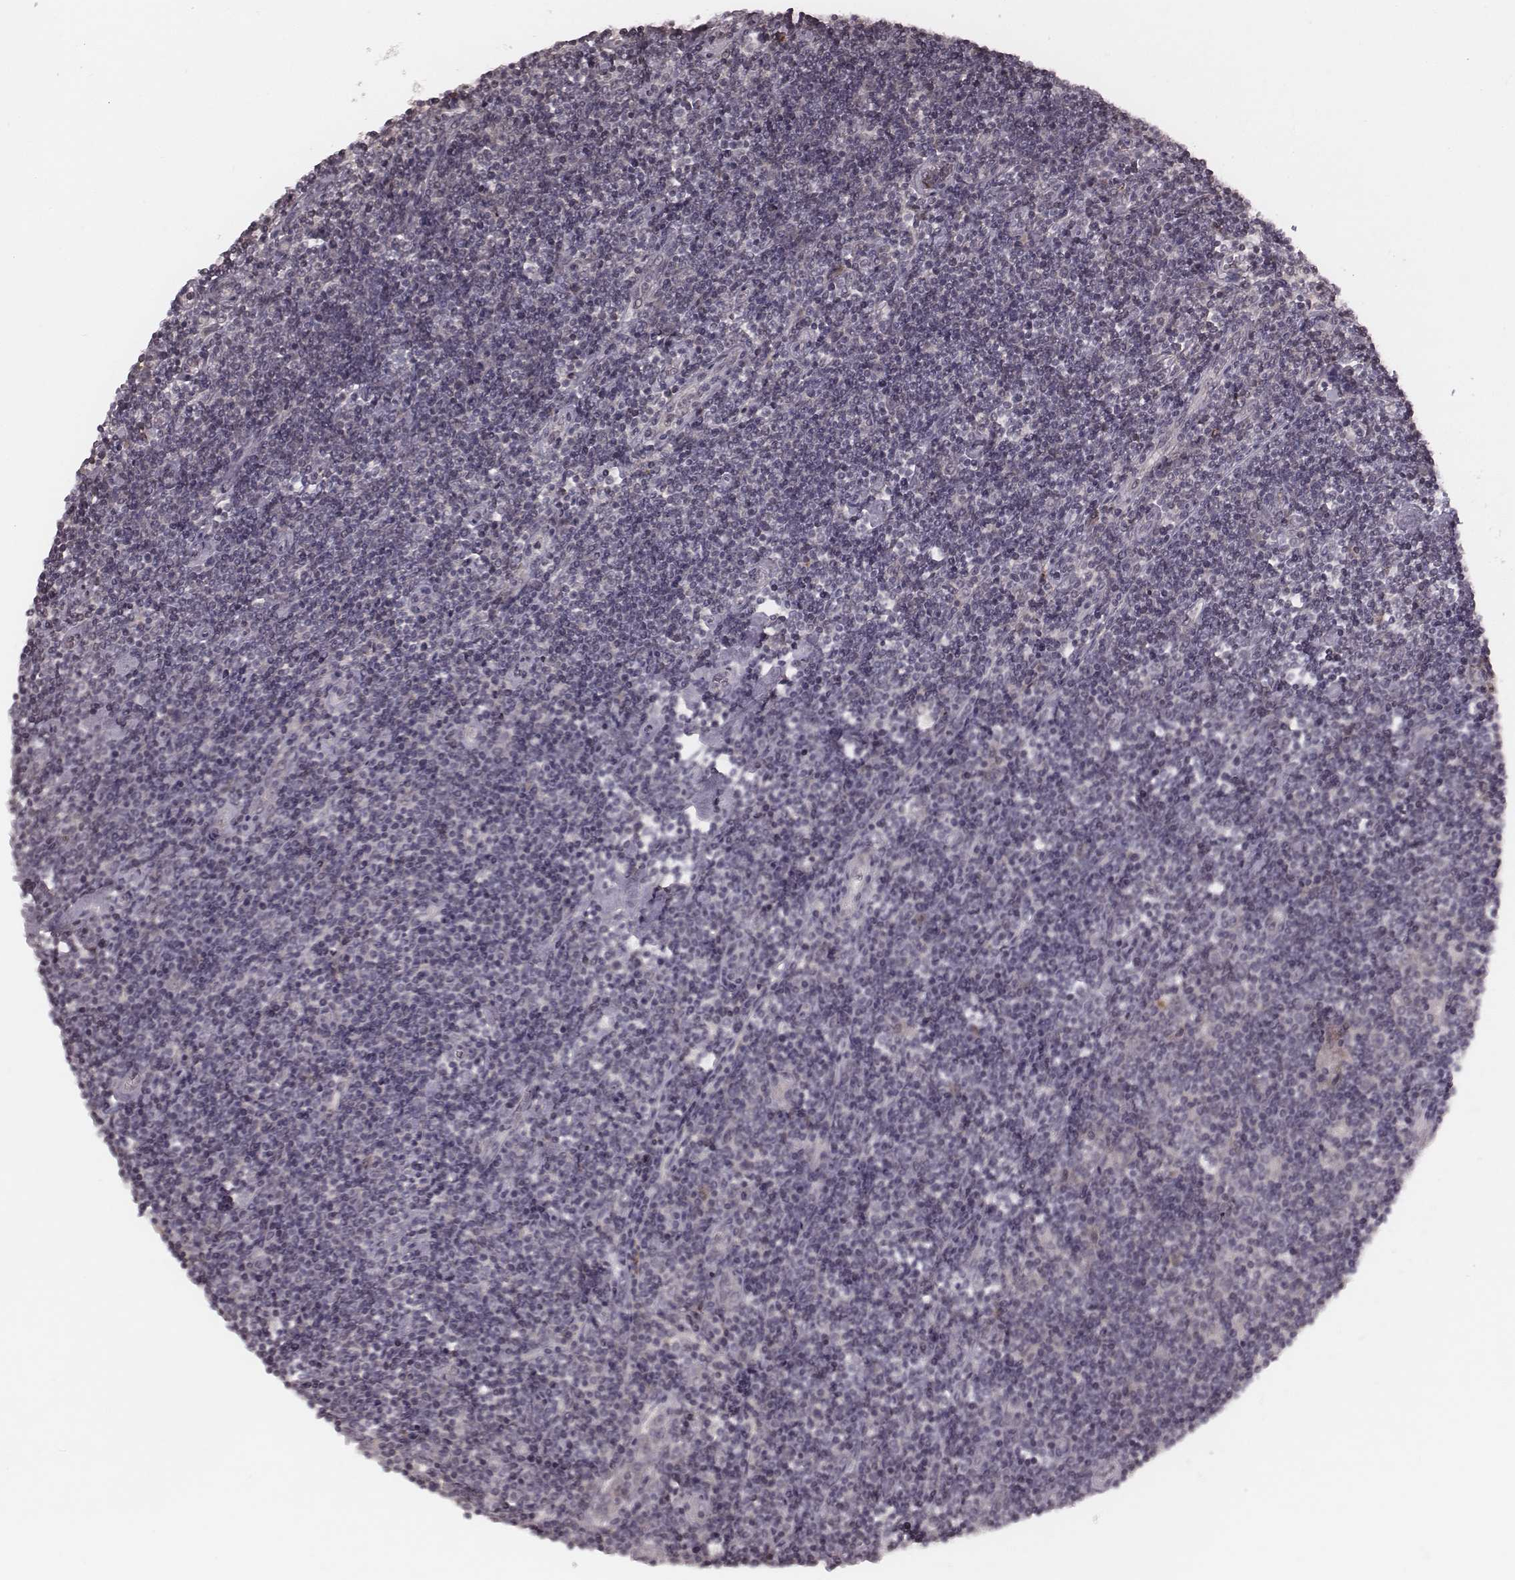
{"staining": {"intensity": "negative", "quantity": "none", "location": "none"}, "tissue": "lymphoma", "cell_type": "Tumor cells", "image_type": "cancer", "snomed": [{"axis": "morphology", "description": "Hodgkin's disease, NOS"}, {"axis": "topography", "description": "Lymph node"}], "caption": "Tumor cells are negative for brown protein staining in lymphoma.", "gene": "IL5", "patient": {"sex": "male", "age": 40}}